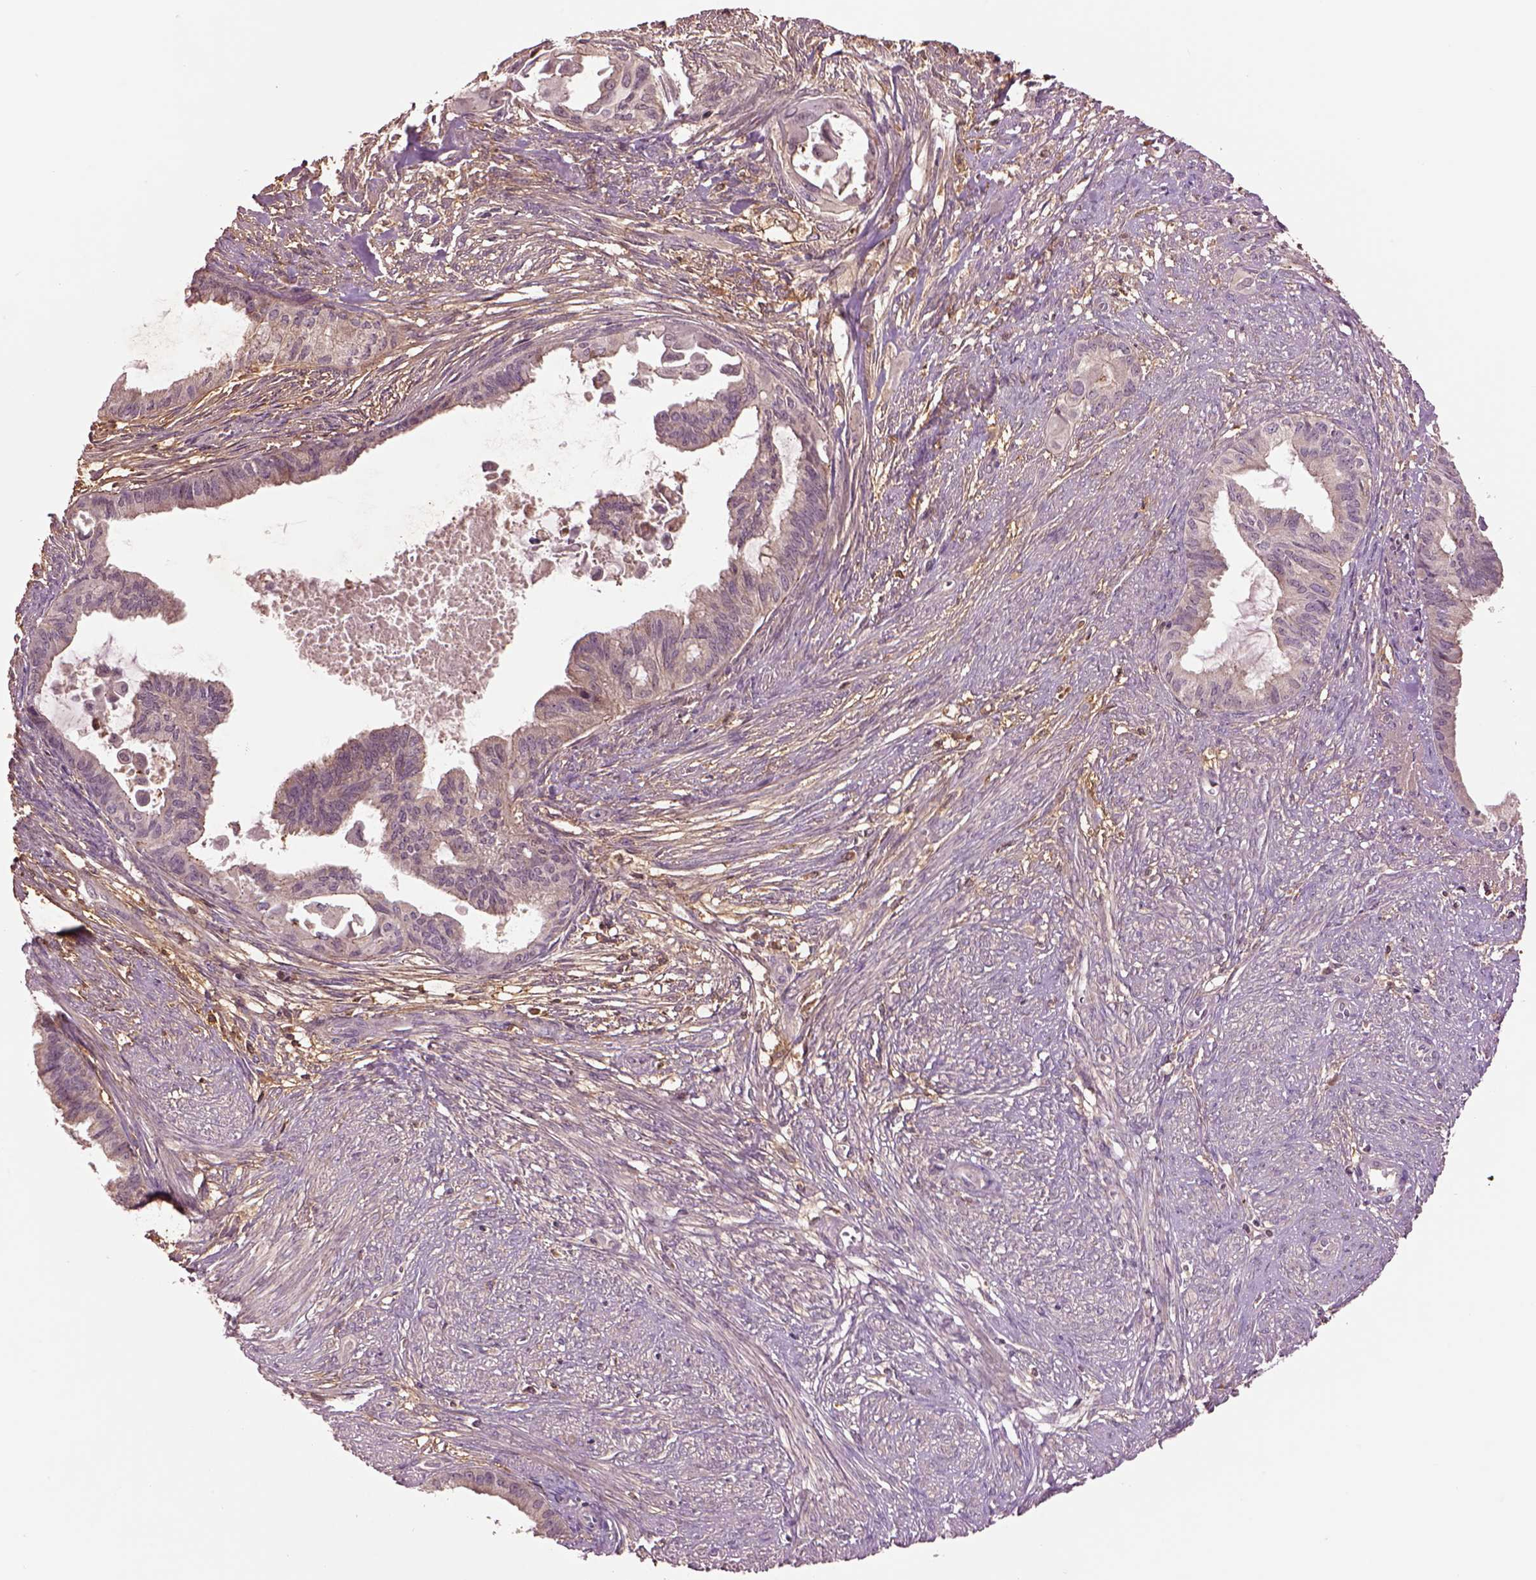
{"staining": {"intensity": "weak", "quantity": "<25%", "location": "cytoplasmic/membranous"}, "tissue": "endometrial cancer", "cell_type": "Tumor cells", "image_type": "cancer", "snomed": [{"axis": "morphology", "description": "Adenocarcinoma, NOS"}, {"axis": "topography", "description": "Endometrium"}], "caption": "This is an IHC histopathology image of human adenocarcinoma (endometrial). There is no staining in tumor cells.", "gene": "MTHFS", "patient": {"sex": "female", "age": 86}}